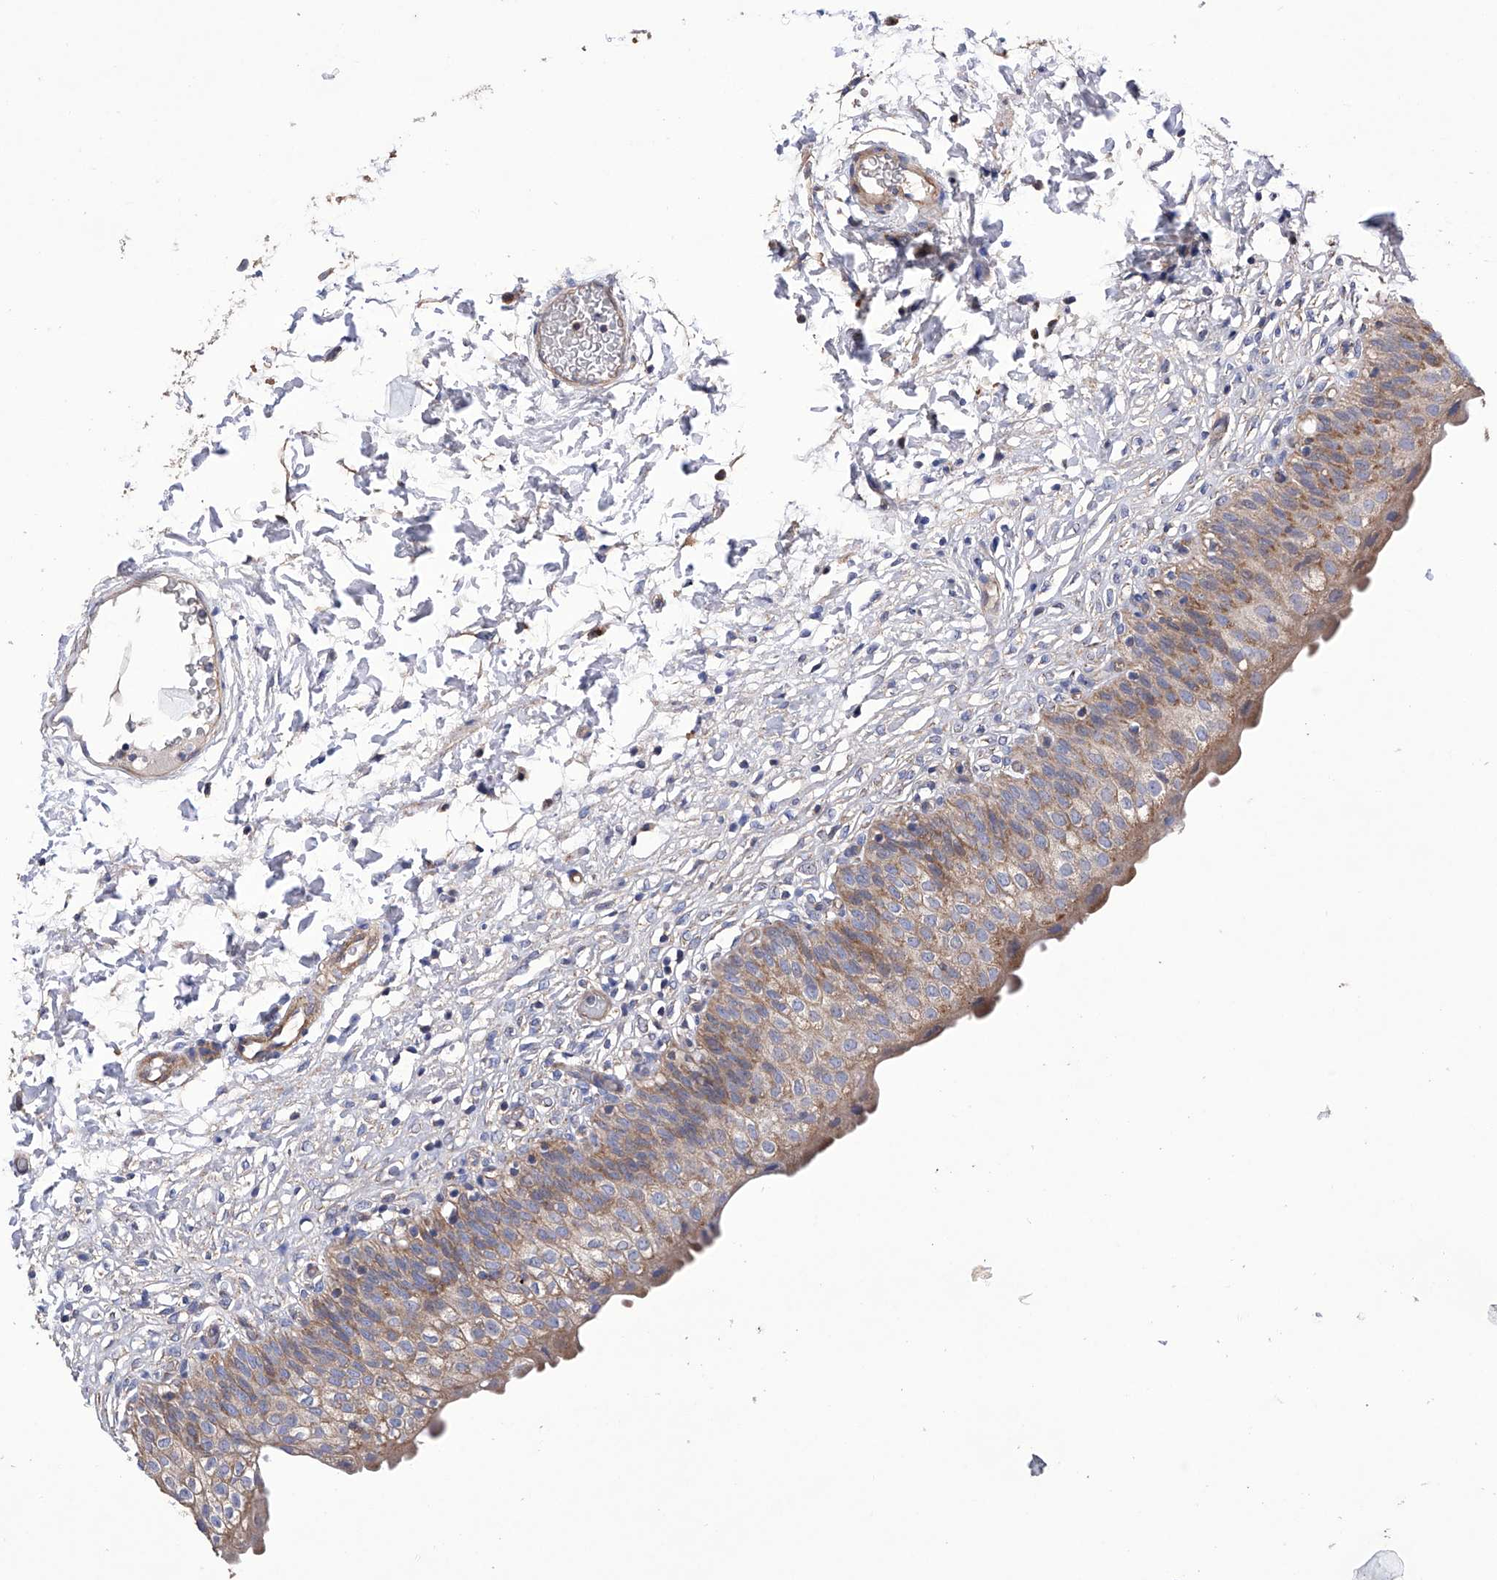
{"staining": {"intensity": "moderate", "quantity": ">75%", "location": "cytoplasmic/membranous"}, "tissue": "urinary bladder", "cell_type": "Urothelial cells", "image_type": "normal", "snomed": [{"axis": "morphology", "description": "Normal tissue, NOS"}, {"axis": "topography", "description": "Urinary bladder"}], "caption": "An image of human urinary bladder stained for a protein demonstrates moderate cytoplasmic/membranous brown staining in urothelial cells. The protein is stained brown, and the nuclei are stained in blue (DAB (3,3'-diaminobenzidine) IHC with brightfield microscopy, high magnification).", "gene": "EFCAB2", "patient": {"sex": "male", "age": 55}}